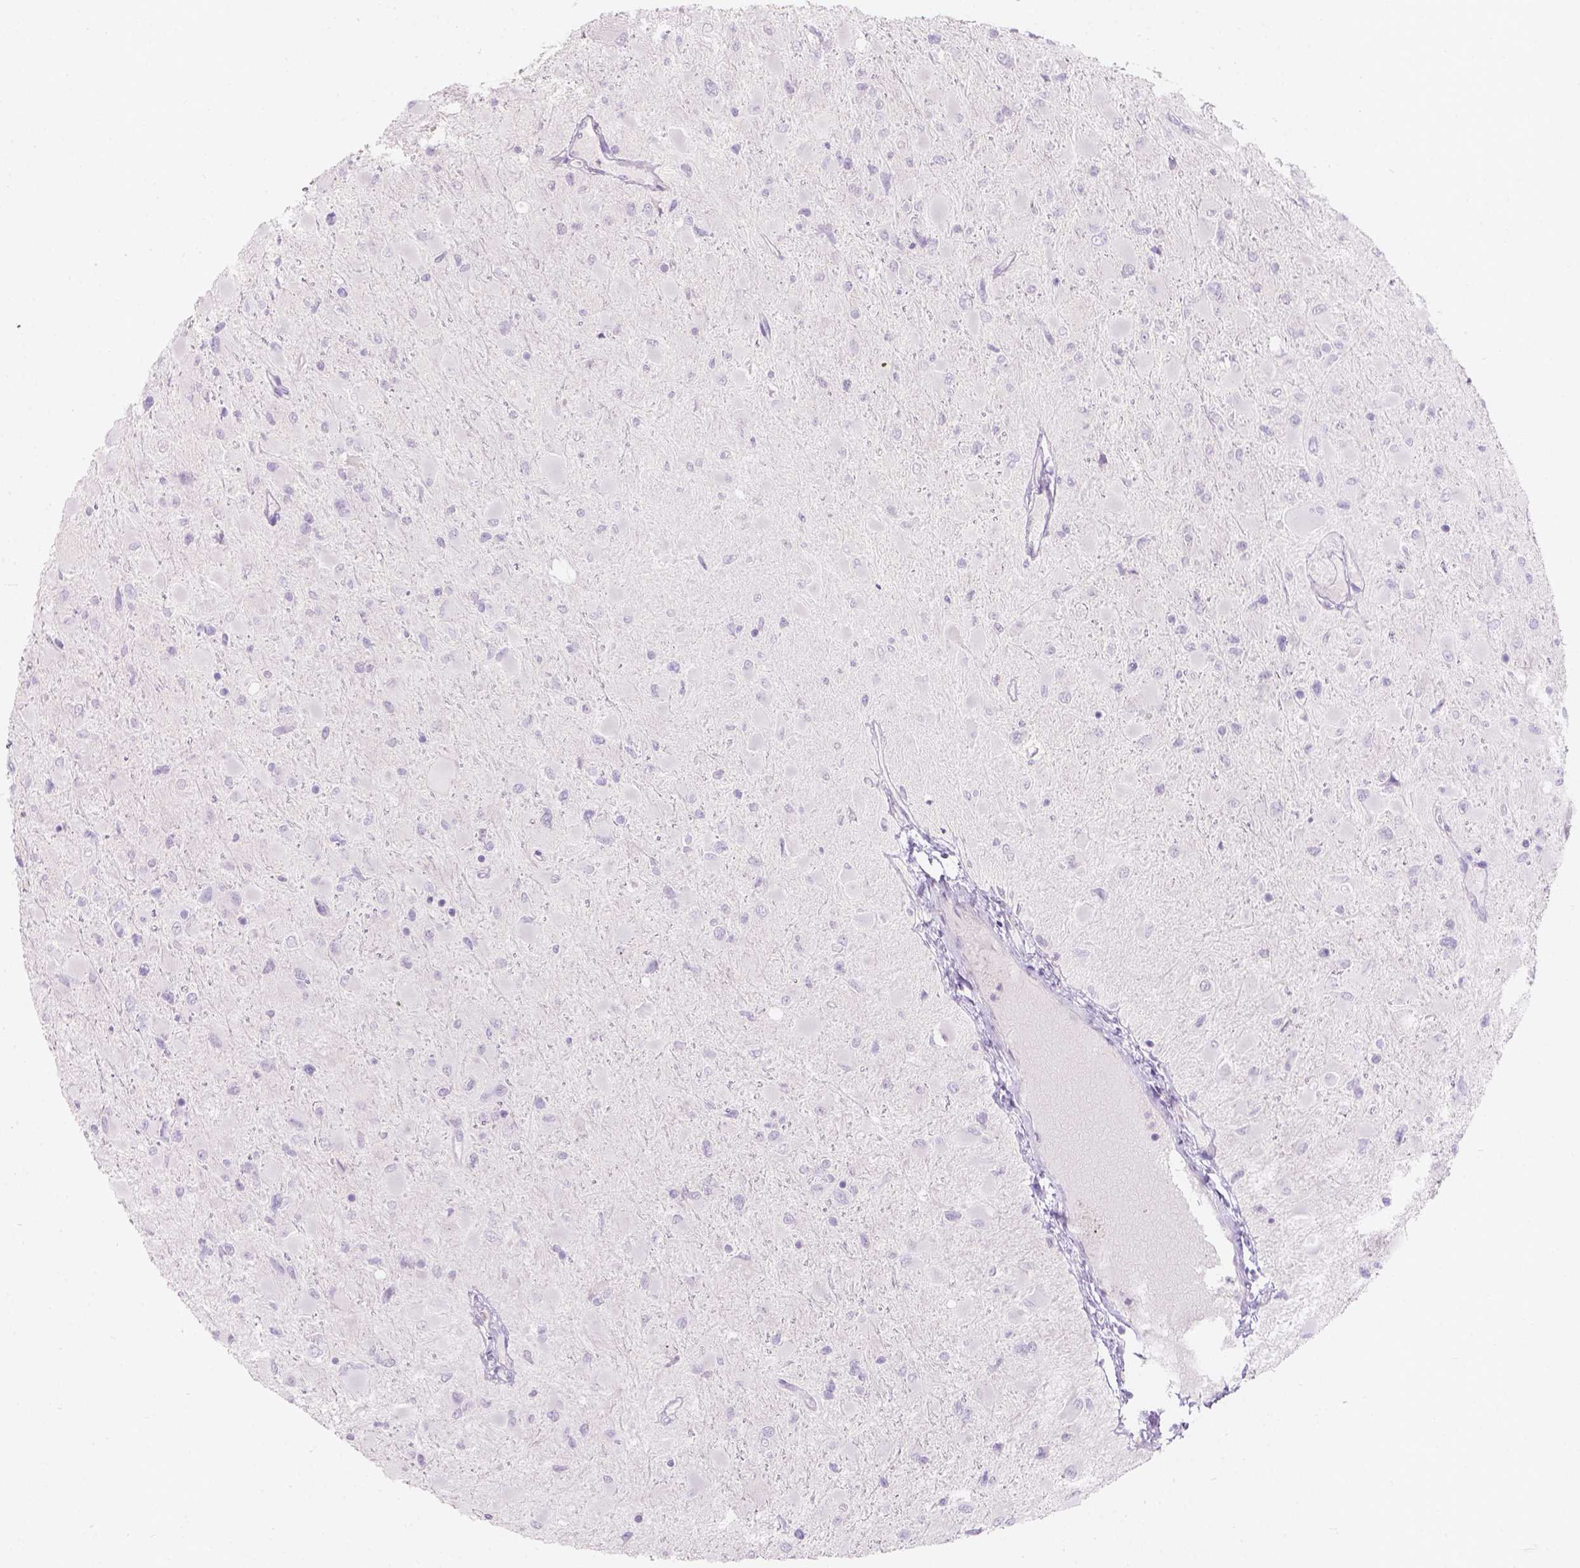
{"staining": {"intensity": "negative", "quantity": "none", "location": "none"}, "tissue": "glioma", "cell_type": "Tumor cells", "image_type": "cancer", "snomed": [{"axis": "morphology", "description": "Glioma, malignant, High grade"}, {"axis": "topography", "description": "Cerebral cortex"}], "caption": "Immunohistochemistry (IHC) micrograph of high-grade glioma (malignant) stained for a protein (brown), which reveals no positivity in tumor cells. (DAB (3,3'-diaminobenzidine) immunohistochemistry visualized using brightfield microscopy, high magnification).", "gene": "HTN3", "patient": {"sex": "female", "age": 36}}